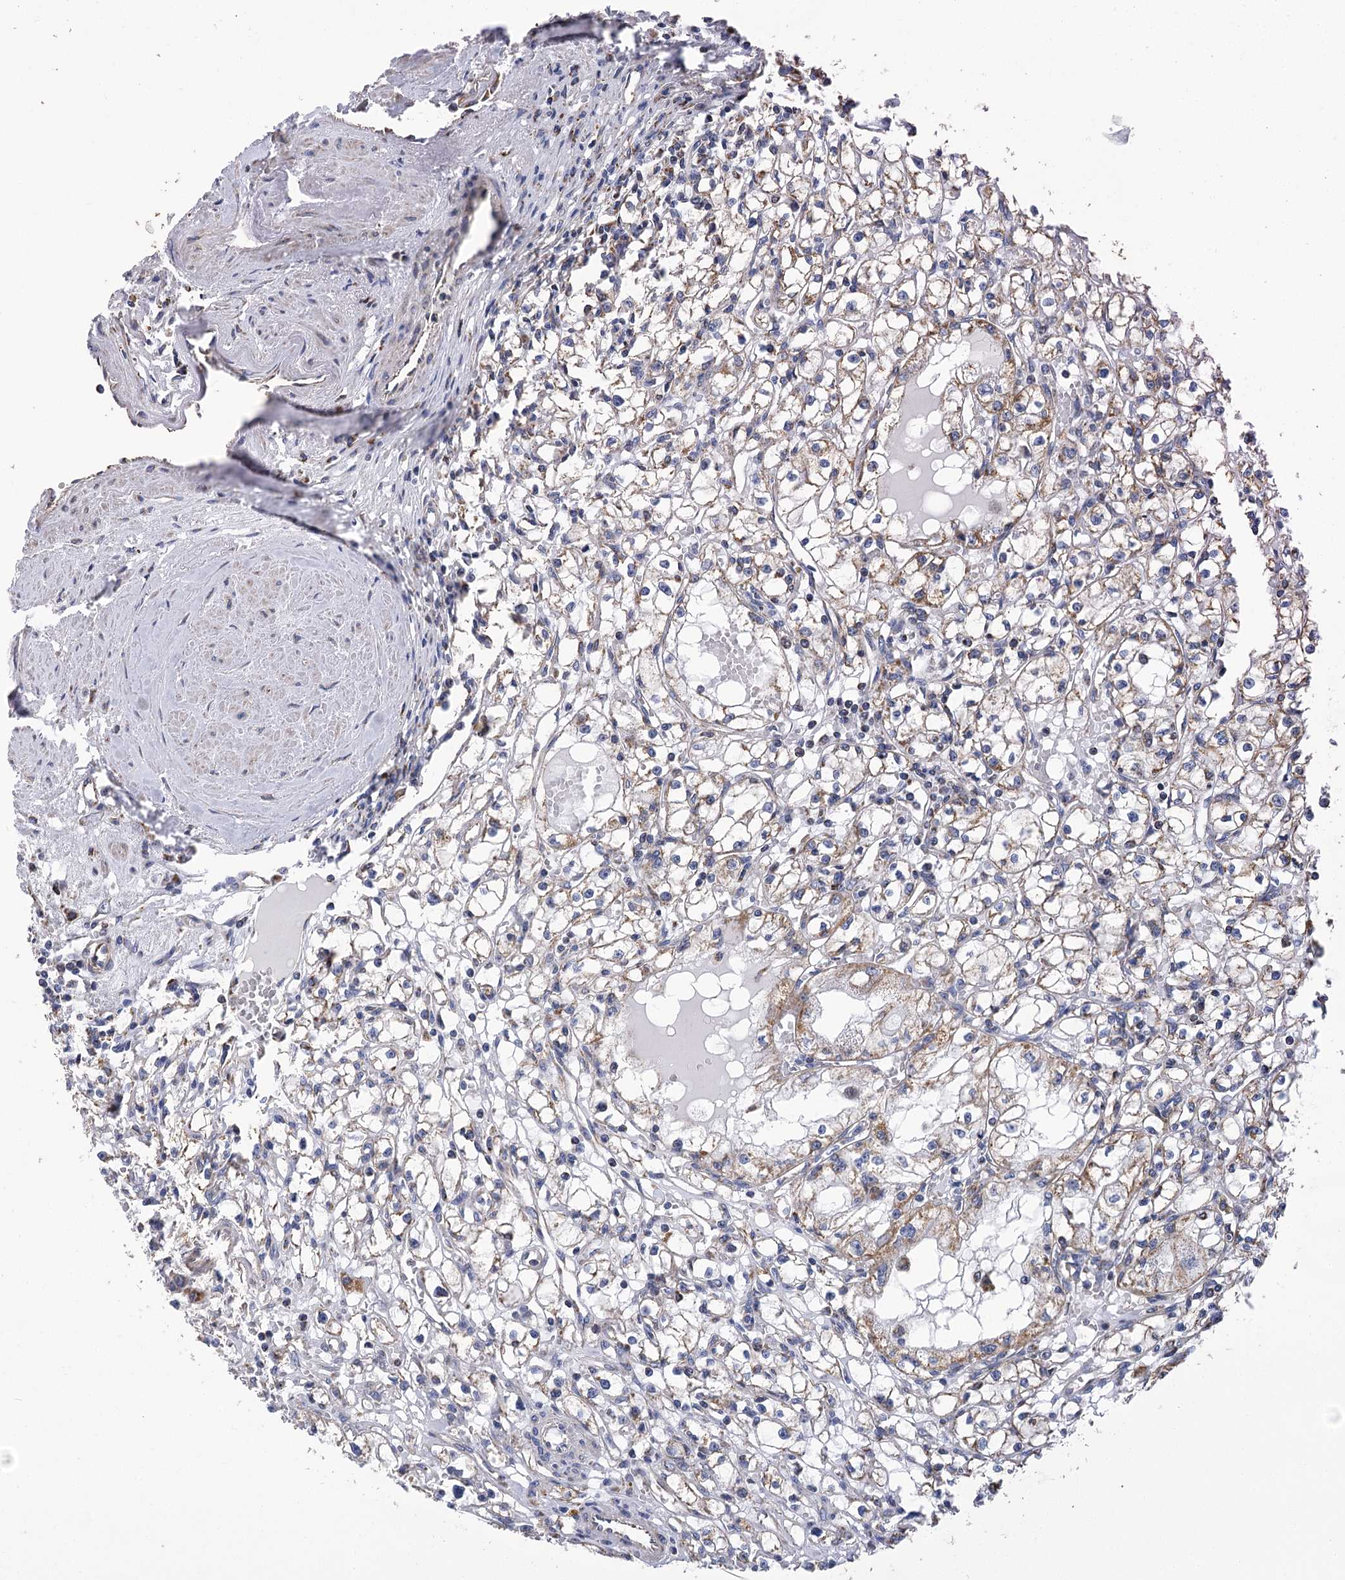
{"staining": {"intensity": "moderate", "quantity": "<25%", "location": "cytoplasmic/membranous"}, "tissue": "renal cancer", "cell_type": "Tumor cells", "image_type": "cancer", "snomed": [{"axis": "morphology", "description": "Adenocarcinoma, NOS"}, {"axis": "topography", "description": "Kidney"}], "caption": "An image of human adenocarcinoma (renal) stained for a protein displays moderate cytoplasmic/membranous brown staining in tumor cells. (DAB = brown stain, brightfield microscopy at high magnification).", "gene": "CCDC73", "patient": {"sex": "male", "age": 56}}